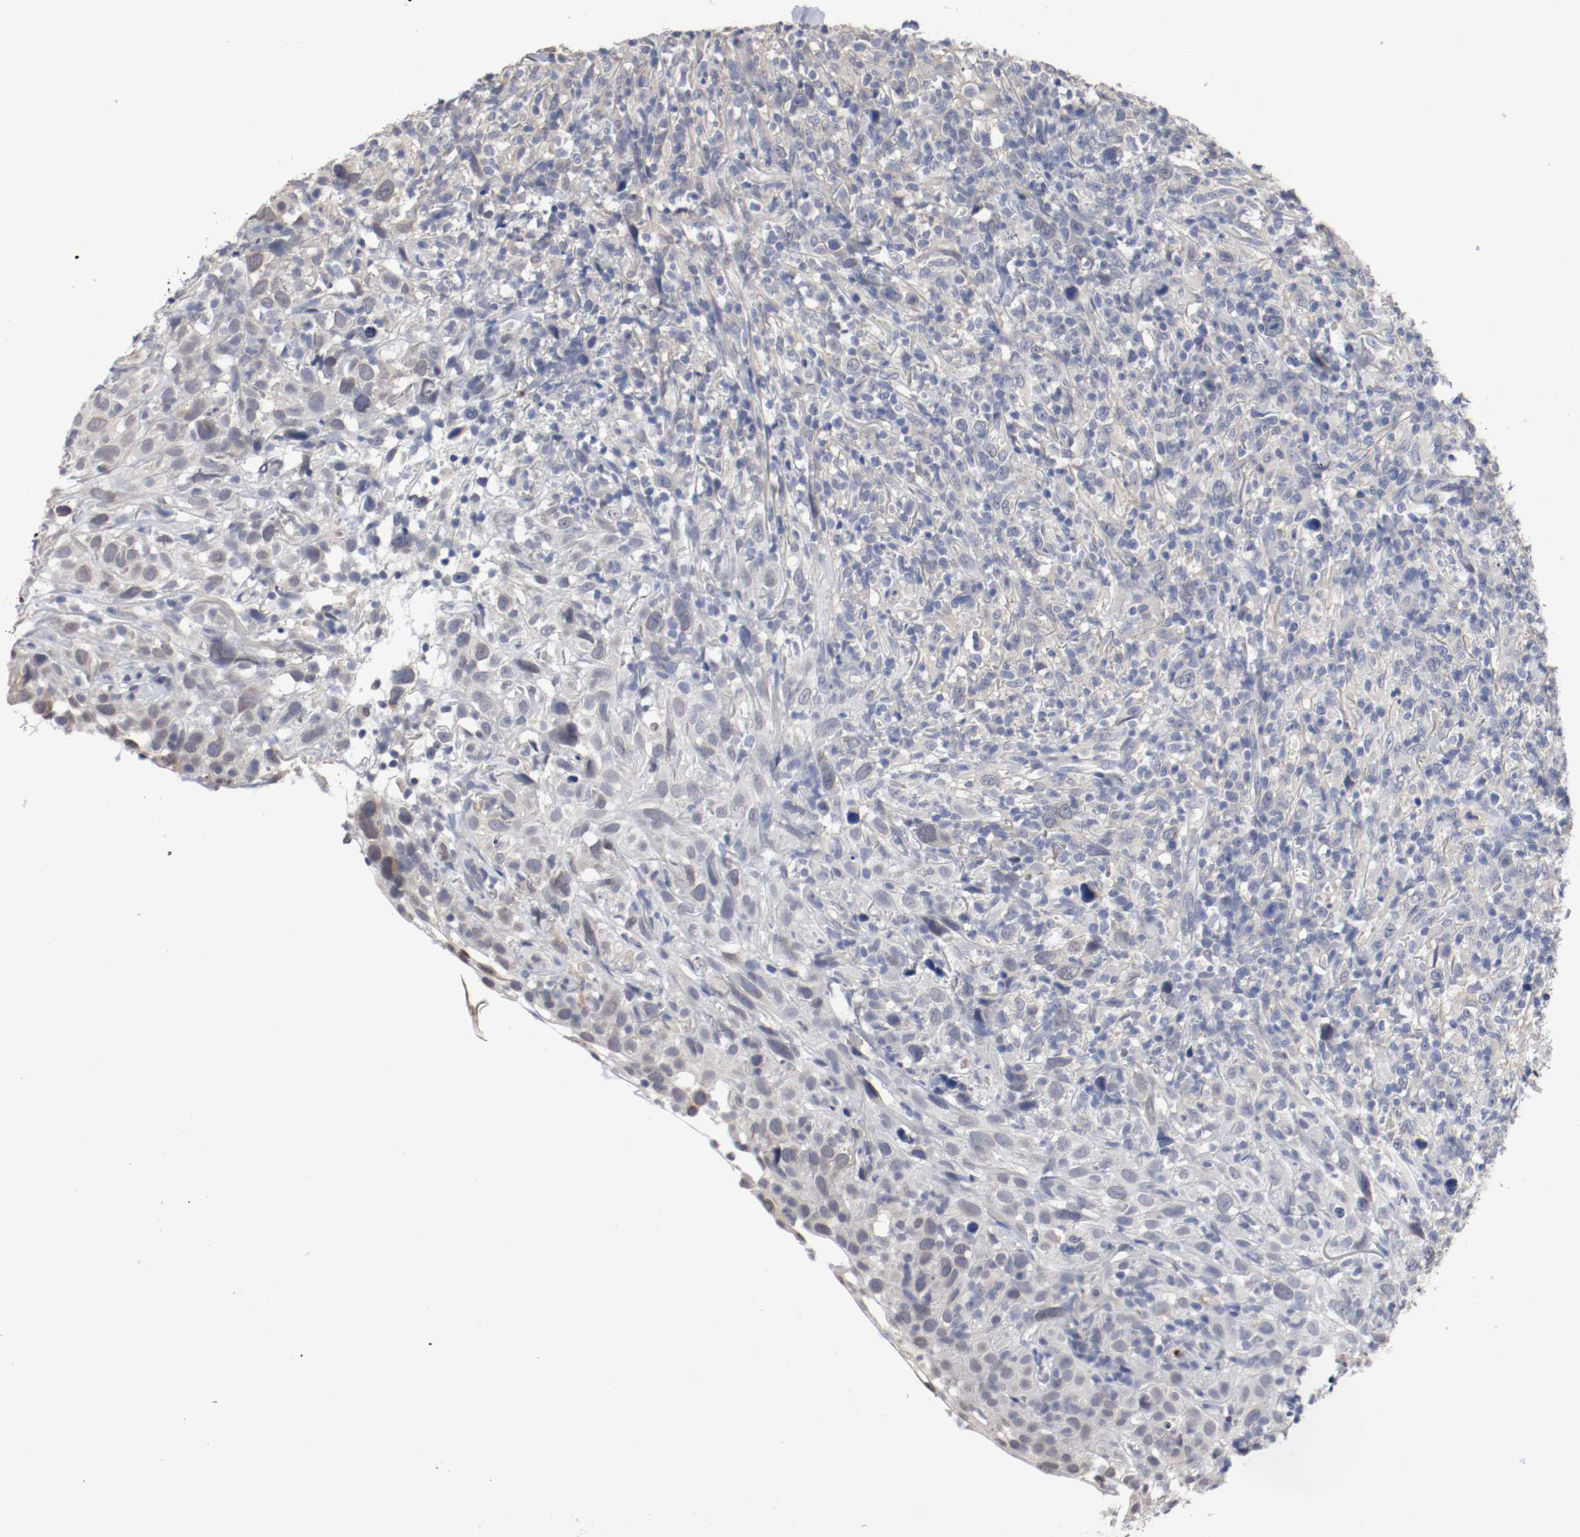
{"staining": {"intensity": "negative", "quantity": "none", "location": "none"}, "tissue": "thyroid cancer", "cell_type": "Tumor cells", "image_type": "cancer", "snomed": [{"axis": "morphology", "description": "Carcinoma, NOS"}, {"axis": "topography", "description": "Thyroid gland"}], "caption": "High magnification brightfield microscopy of thyroid cancer stained with DAB (brown) and counterstained with hematoxylin (blue): tumor cells show no significant expression.", "gene": "CEBPE", "patient": {"sex": "female", "age": 77}}